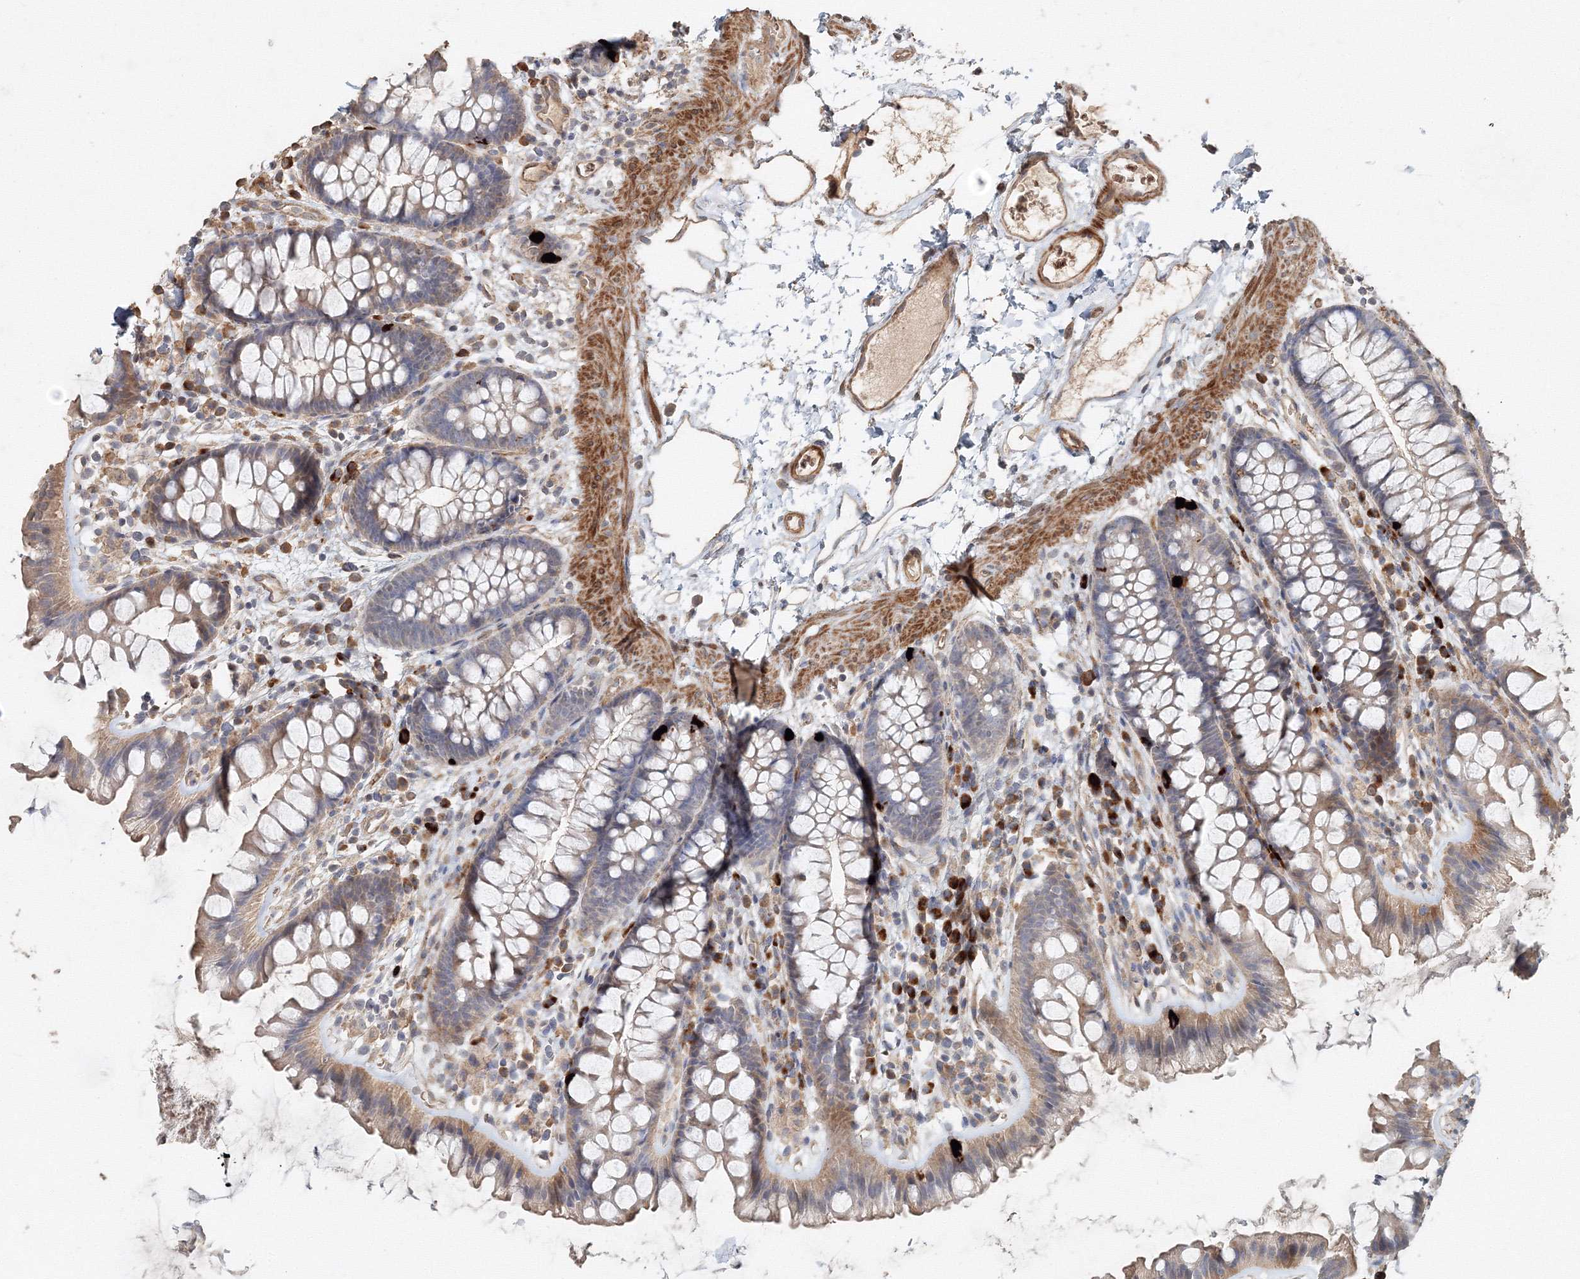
{"staining": {"intensity": "weak", "quantity": ">75%", "location": "cytoplasmic/membranous"}, "tissue": "colon", "cell_type": "Endothelial cells", "image_type": "normal", "snomed": [{"axis": "morphology", "description": "Normal tissue, NOS"}, {"axis": "topography", "description": "Colon"}], "caption": "This photomicrograph demonstrates IHC staining of normal human colon, with low weak cytoplasmic/membranous positivity in about >75% of endothelial cells.", "gene": "NALF2", "patient": {"sex": "female", "age": 62}}